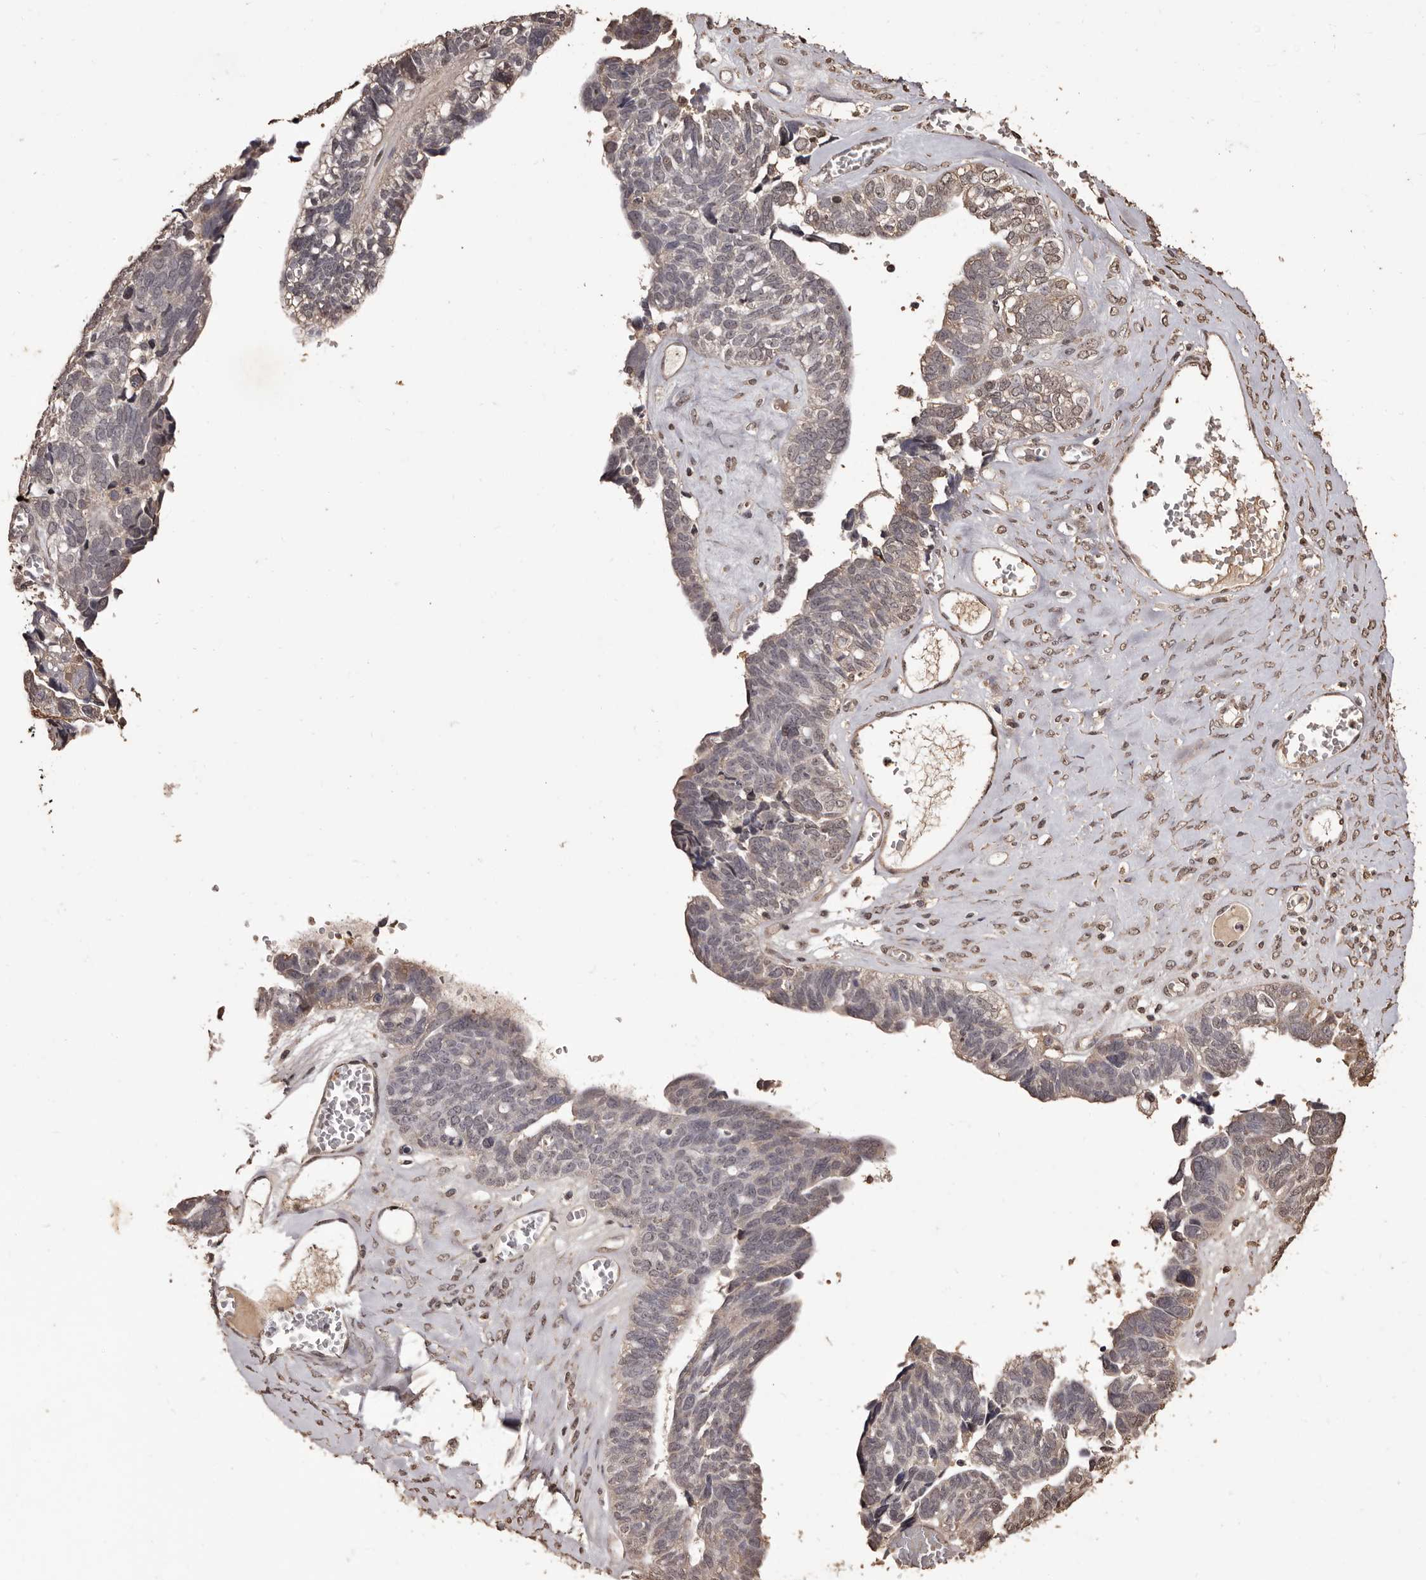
{"staining": {"intensity": "weak", "quantity": "25%-75%", "location": "cytoplasmic/membranous"}, "tissue": "ovarian cancer", "cell_type": "Tumor cells", "image_type": "cancer", "snomed": [{"axis": "morphology", "description": "Cystadenocarcinoma, serous, NOS"}, {"axis": "topography", "description": "Ovary"}], "caption": "Weak cytoplasmic/membranous expression is present in approximately 25%-75% of tumor cells in ovarian cancer (serous cystadenocarcinoma).", "gene": "NAV1", "patient": {"sex": "female", "age": 79}}